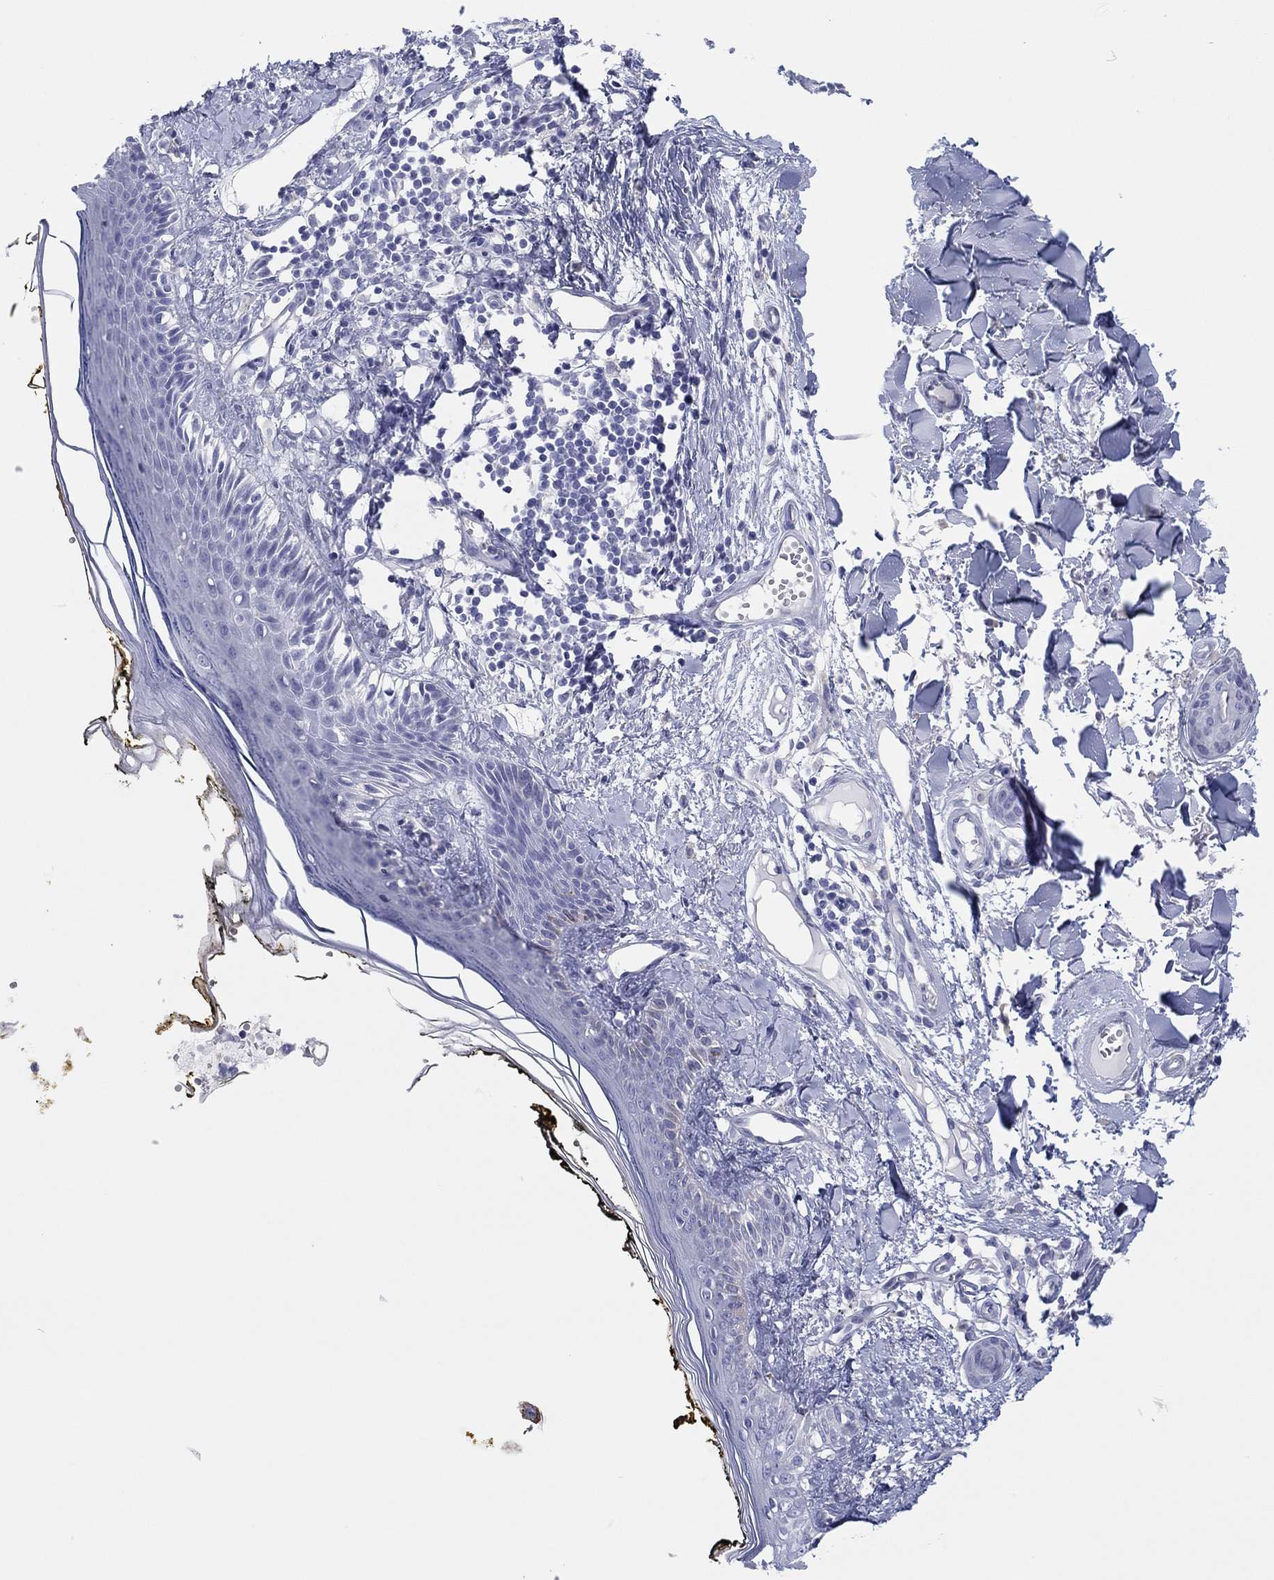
{"staining": {"intensity": "negative", "quantity": "none", "location": "none"}, "tissue": "skin", "cell_type": "Fibroblasts", "image_type": "normal", "snomed": [{"axis": "morphology", "description": "Normal tissue, NOS"}, {"axis": "topography", "description": "Skin"}], "caption": "This is an IHC photomicrograph of unremarkable skin. There is no expression in fibroblasts.", "gene": "ERICH3", "patient": {"sex": "male", "age": 76}}